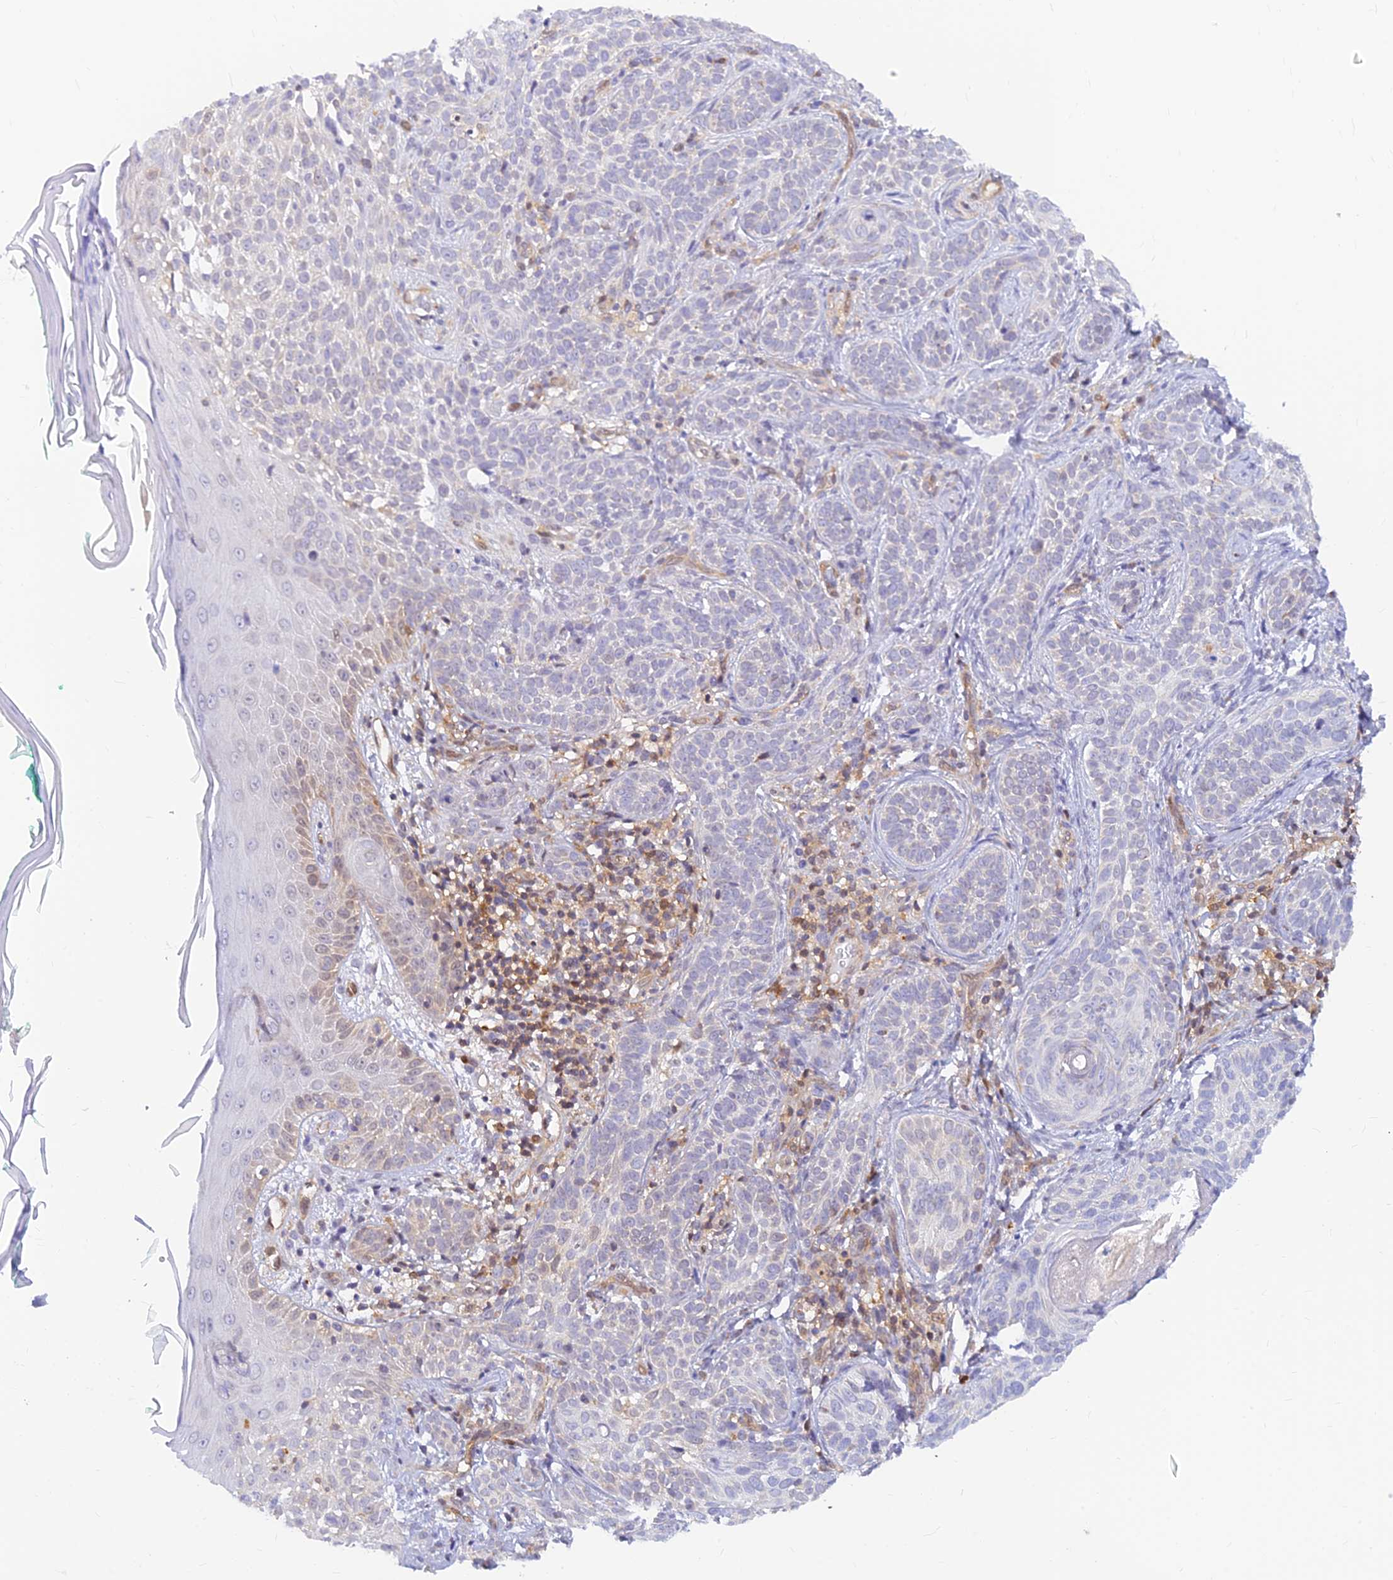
{"staining": {"intensity": "negative", "quantity": "none", "location": "none"}, "tissue": "skin cancer", "cell_type": "Tumor cells", "image_type": "cancer", "snomed": [{"axis": "morphology", "description": "Basal cell carcinoma"}, {"axis": "topography", "description": "Skin"}], "caption": "A high-resolution histopathology image shows immunohistochemistry staining of skin basal cell carcinoma, which shows no significant expression in tumor cells.", "gene": "LYSMD2", "patient": {"sex": "male", "age": 71}}